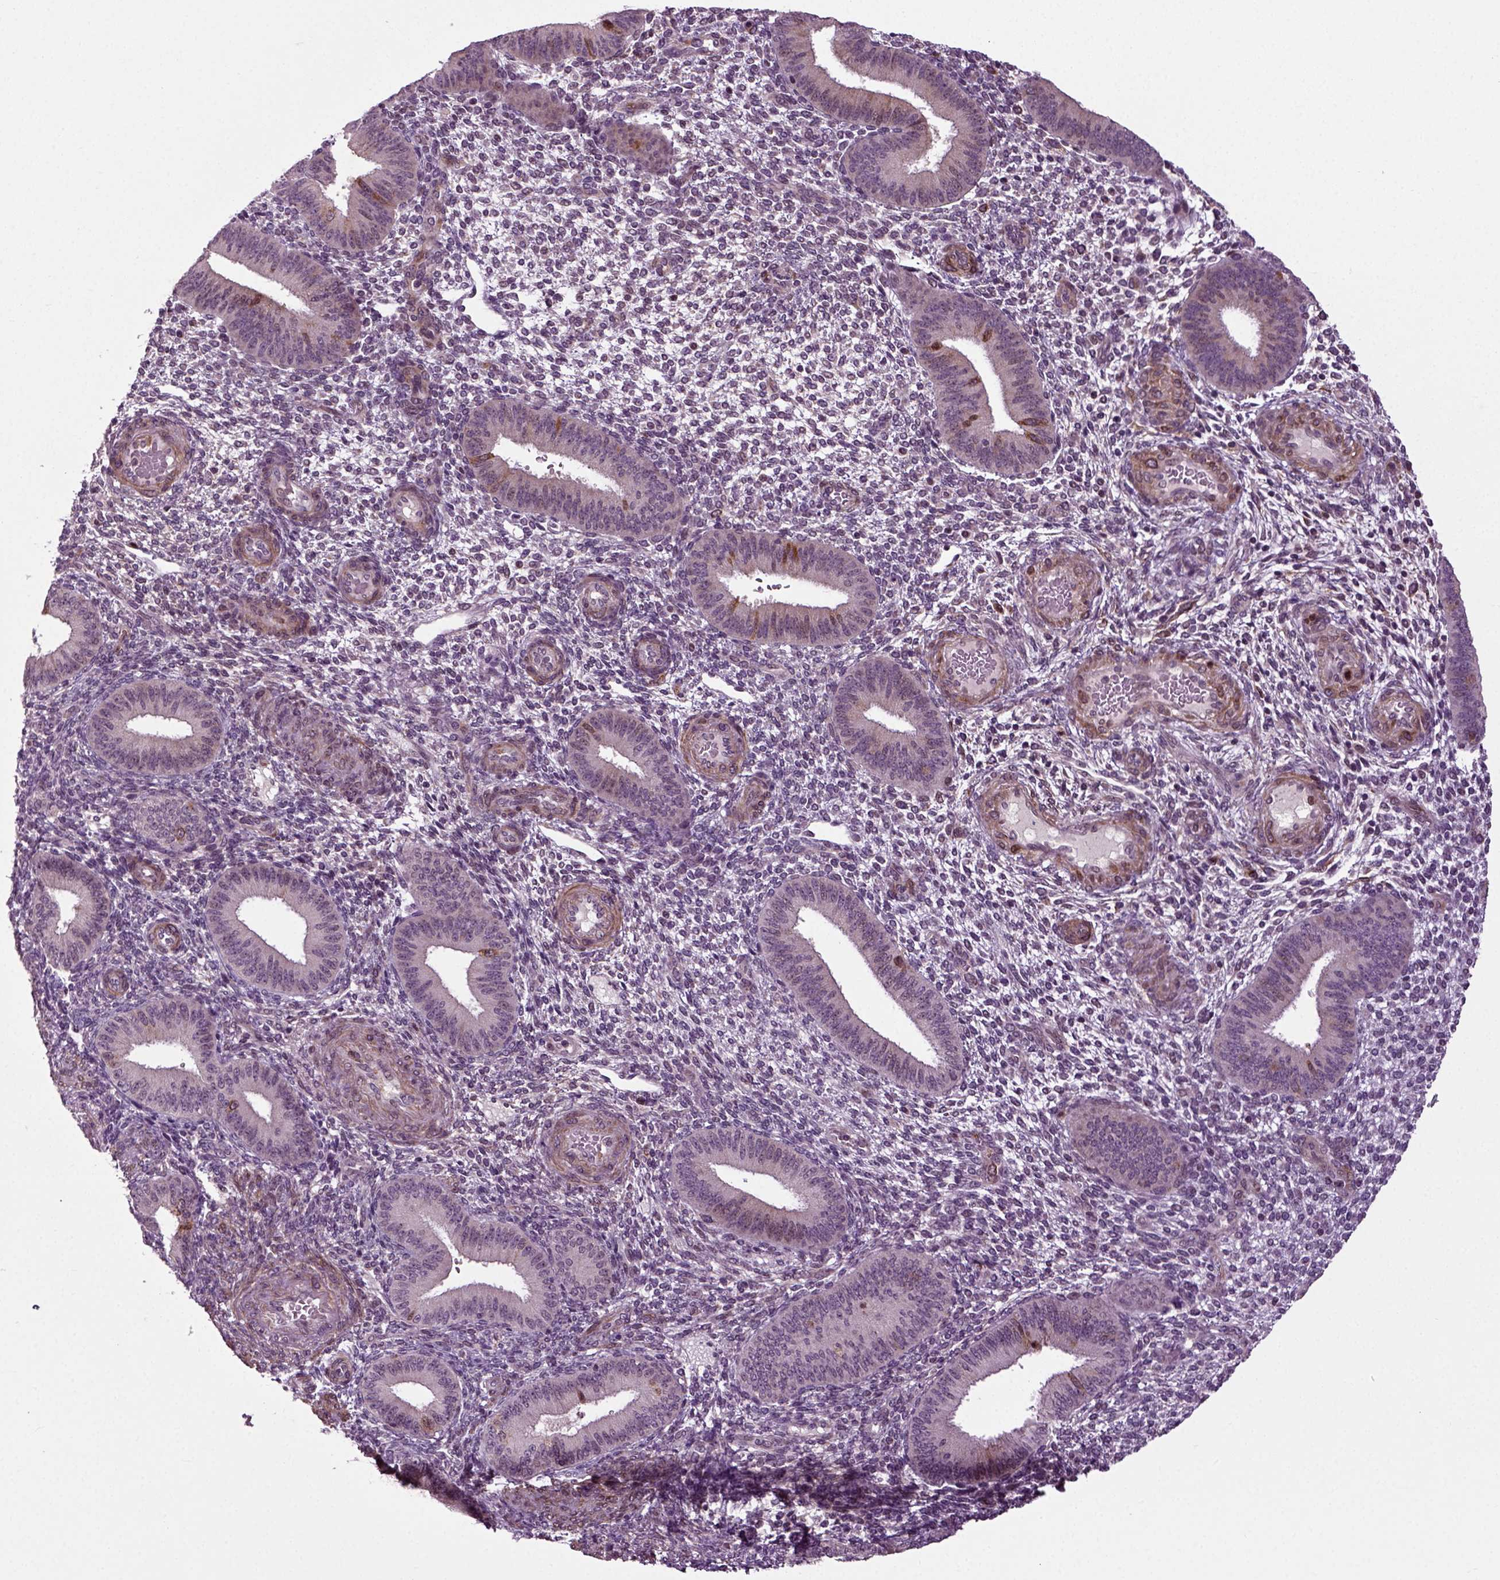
{"staining": {"intensity": "negative", "quantity": "none", "location": "none"}, "tissue": "endometrium", "cell_type": "Cells in endometrial stroma", "image_type": "normal", "snomed": [{"axis": "morphology", "description": "Normal tissue, NOS"}, {"axis": "topography", "description": "Endometrium"}], "caption": "Immunohistochemistry of unremarkable human endometrium displays no expression in cells in endometrial stroma. The staining is performed using DAB (3,3'-diaminobenzidine) brown chromogen with nuclei counter-stained in using hematoxylin.", "gene": "KNSTRN", "patient": {"sex": "female", "age": 39}}